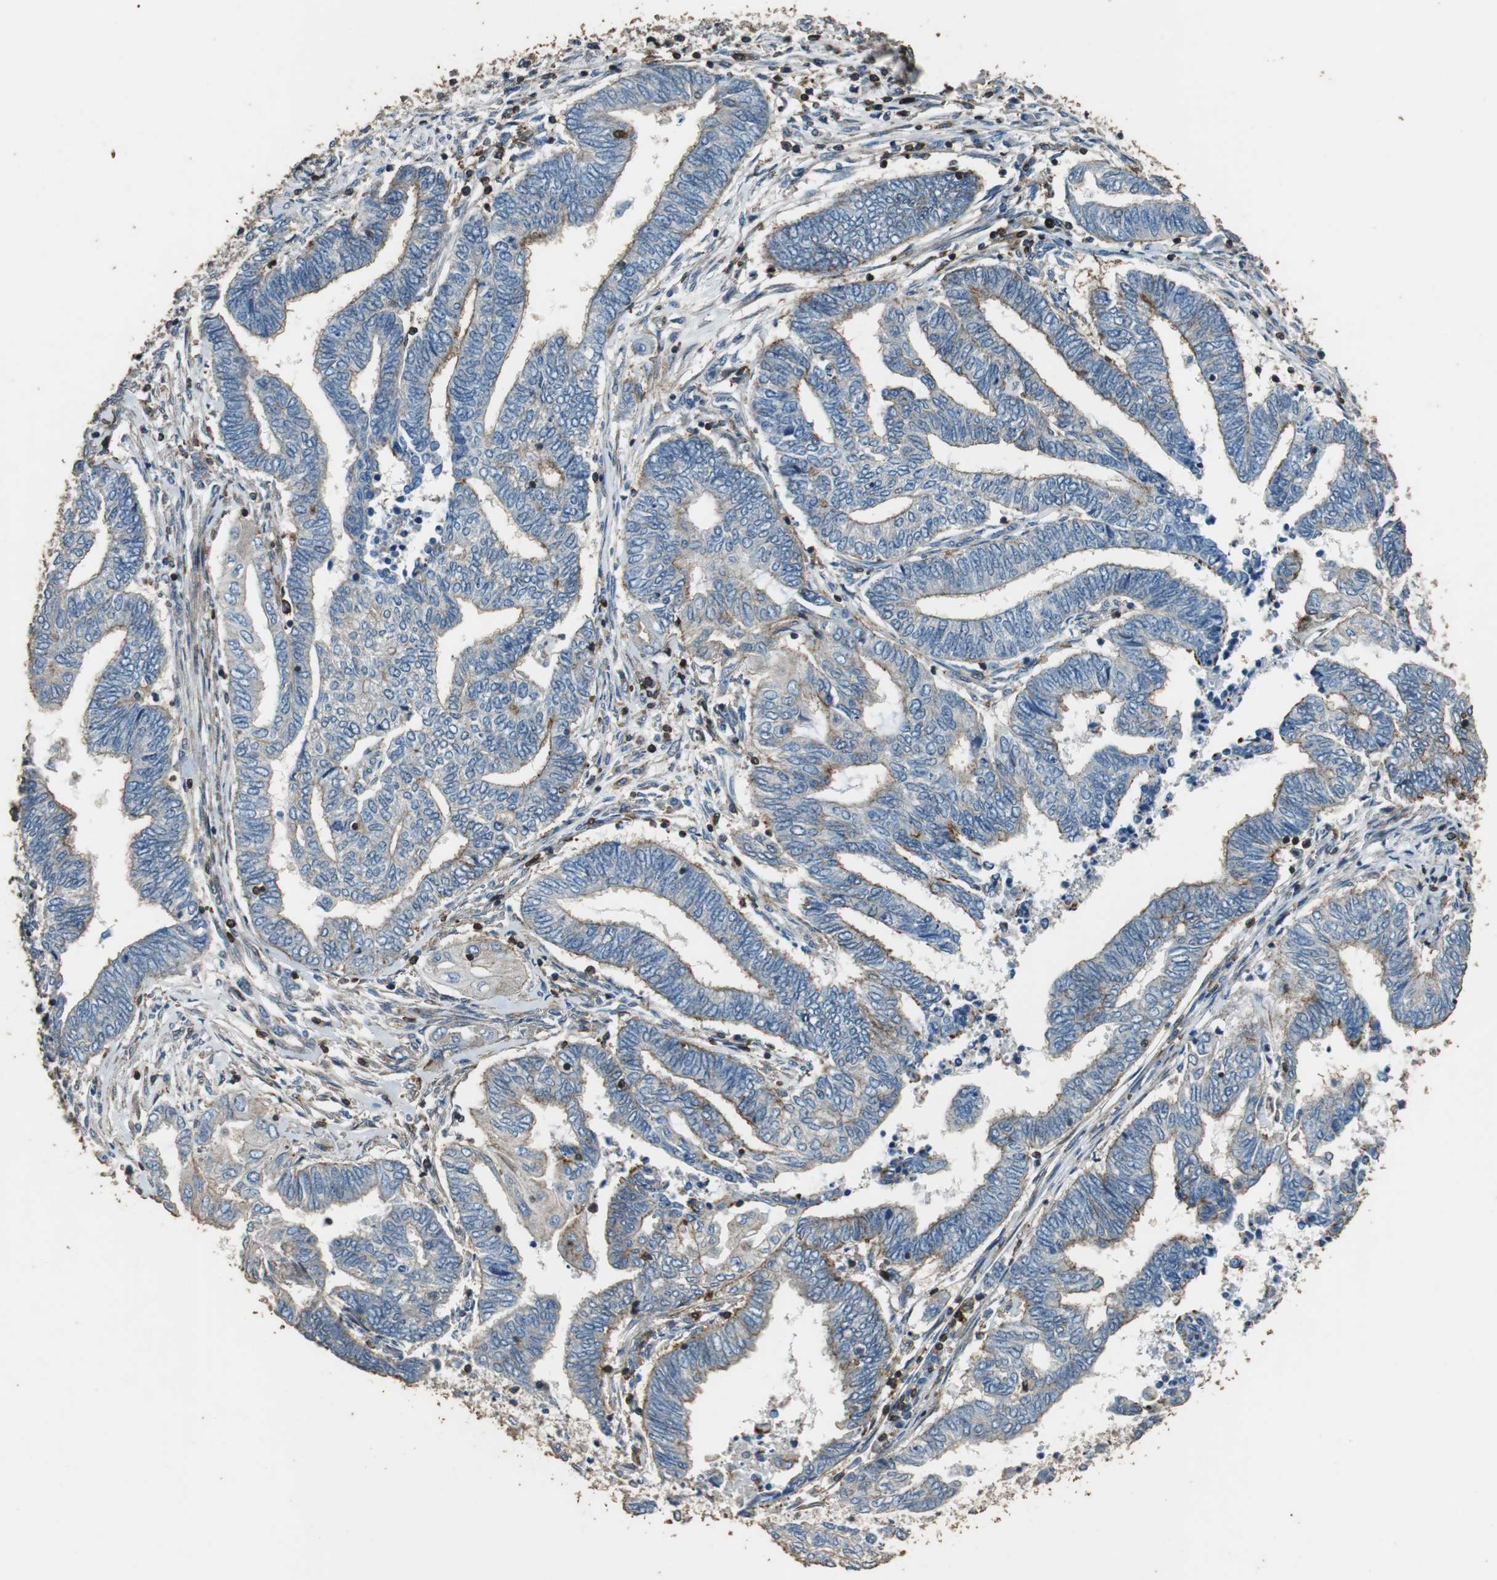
{"staining": {"intensity": "weak", "quantity": "25%-75%", "location": "cytoplasmic/membranous"}, "tissue": "endometrial cancer", "cell_type": "Tumor cells", "image_type": "cancer", "snomed": [{"axis": "morphology", "description": "Adenocarcinoma, NOS"}, {"axis": "topography", "description": "Uterus"}, {"axis": "topography", "description": "Endometrium"}], "caption": "DAB (3,3'-diaminobenzidine) immunohistochemical staining of endometrial adenocarcinoma reveals weak cytoplasmic/membranous protein staining in approximately 25%-75% of tumor cells.", "gene": "PRKRA", "patient": {"sex": "female", "age": 70}}